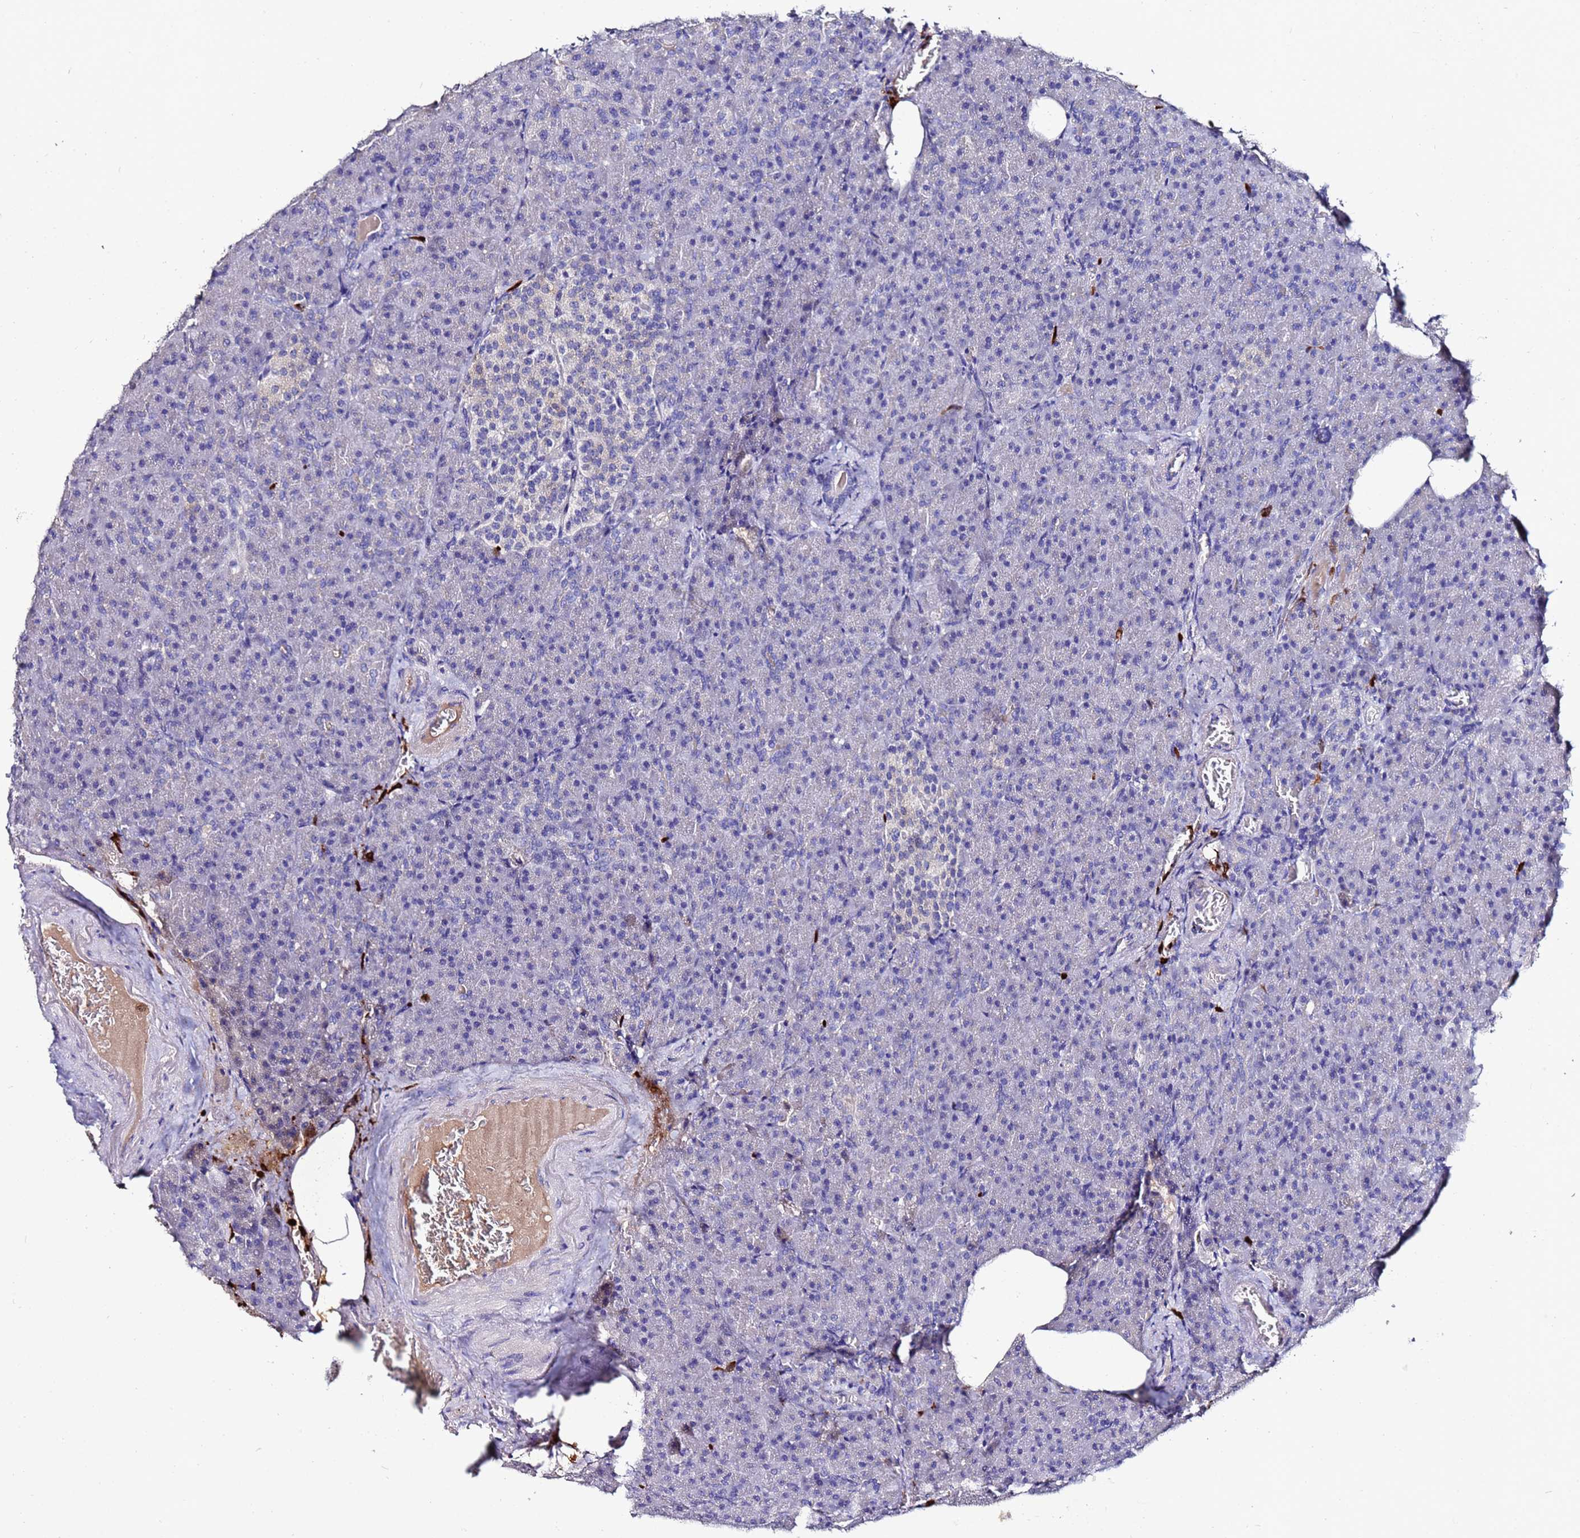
{"staining": {"intensity": "weak", "quantity": "<25%", "location": "cytoplasmic/membranous"}, "tissue": "pancreas", "cell_type": "Exocrine glandular cells", "image_type": "normal", "snomed": [{"axis": "morphology", "description": "Normal tissue, NOS"}, {"axis": "topography", "description": "Pancreas"}], "caption": "A high-resolution image shows immunohistochemistry (IHC) staining of benign pancreas, which displays no significant positivity in exocrine glandular cells.", "gene": "TUBAL3", "patient": {"sex": "female", "age": 74}}